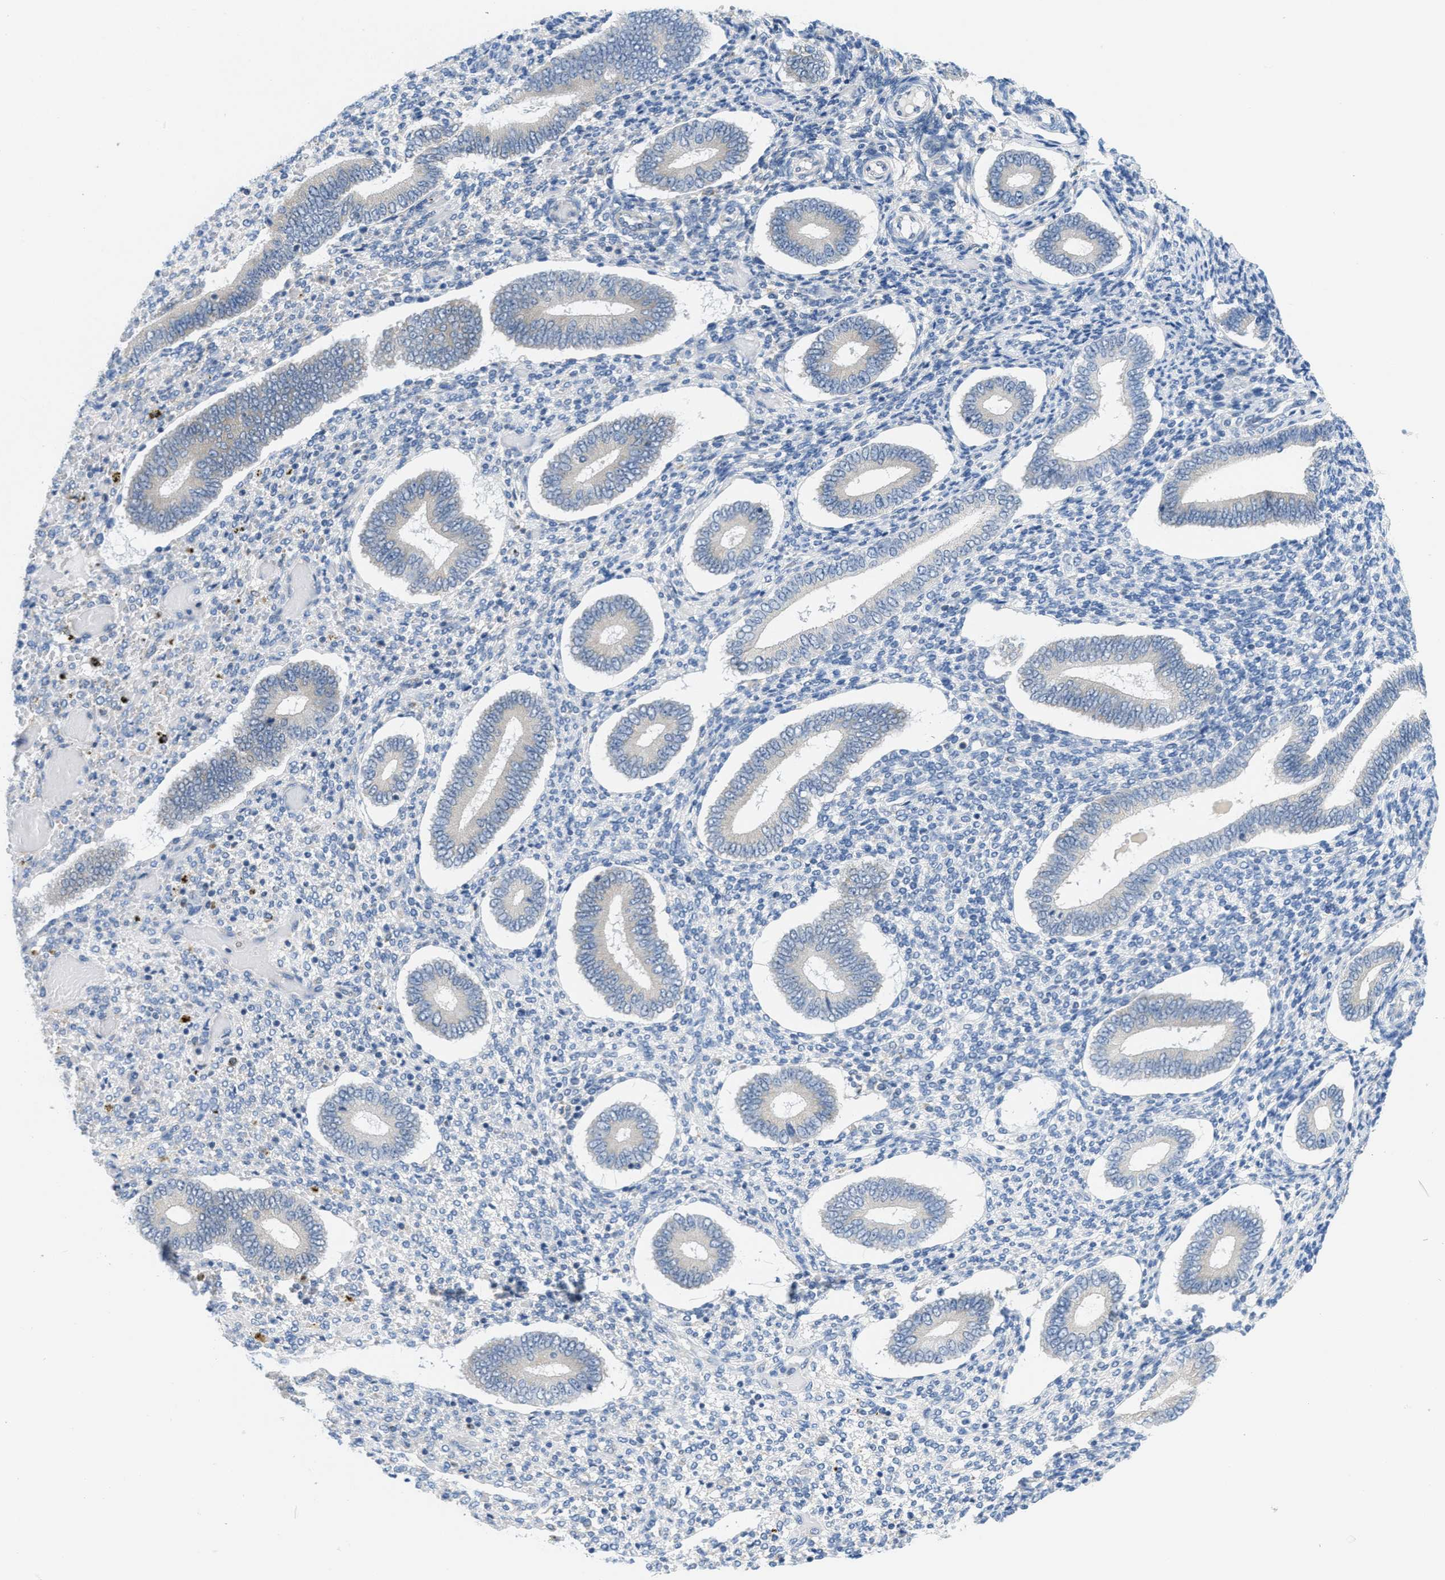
{"staining": {"intensity": "negative", "quantity": "none", "location": "none"}, "tissue": "endometrium", "cell_type": "Cells in endometrial stroma", "image_type": "normal", "snomed": [{"axis": "morphology", "description": "Normal tissue, NOS"}, {"axis": "topography", "description": "Endometrium"}], "caption": "This is a micrograph of immunohistochemistry staining of benign endometrium, which shows no positivity in cells in endometrial stroma. (IHC, brightfield microscopy, high magnification).", "gene": "PTDSS1", "patient": {"sex": "female", "age": 42}}